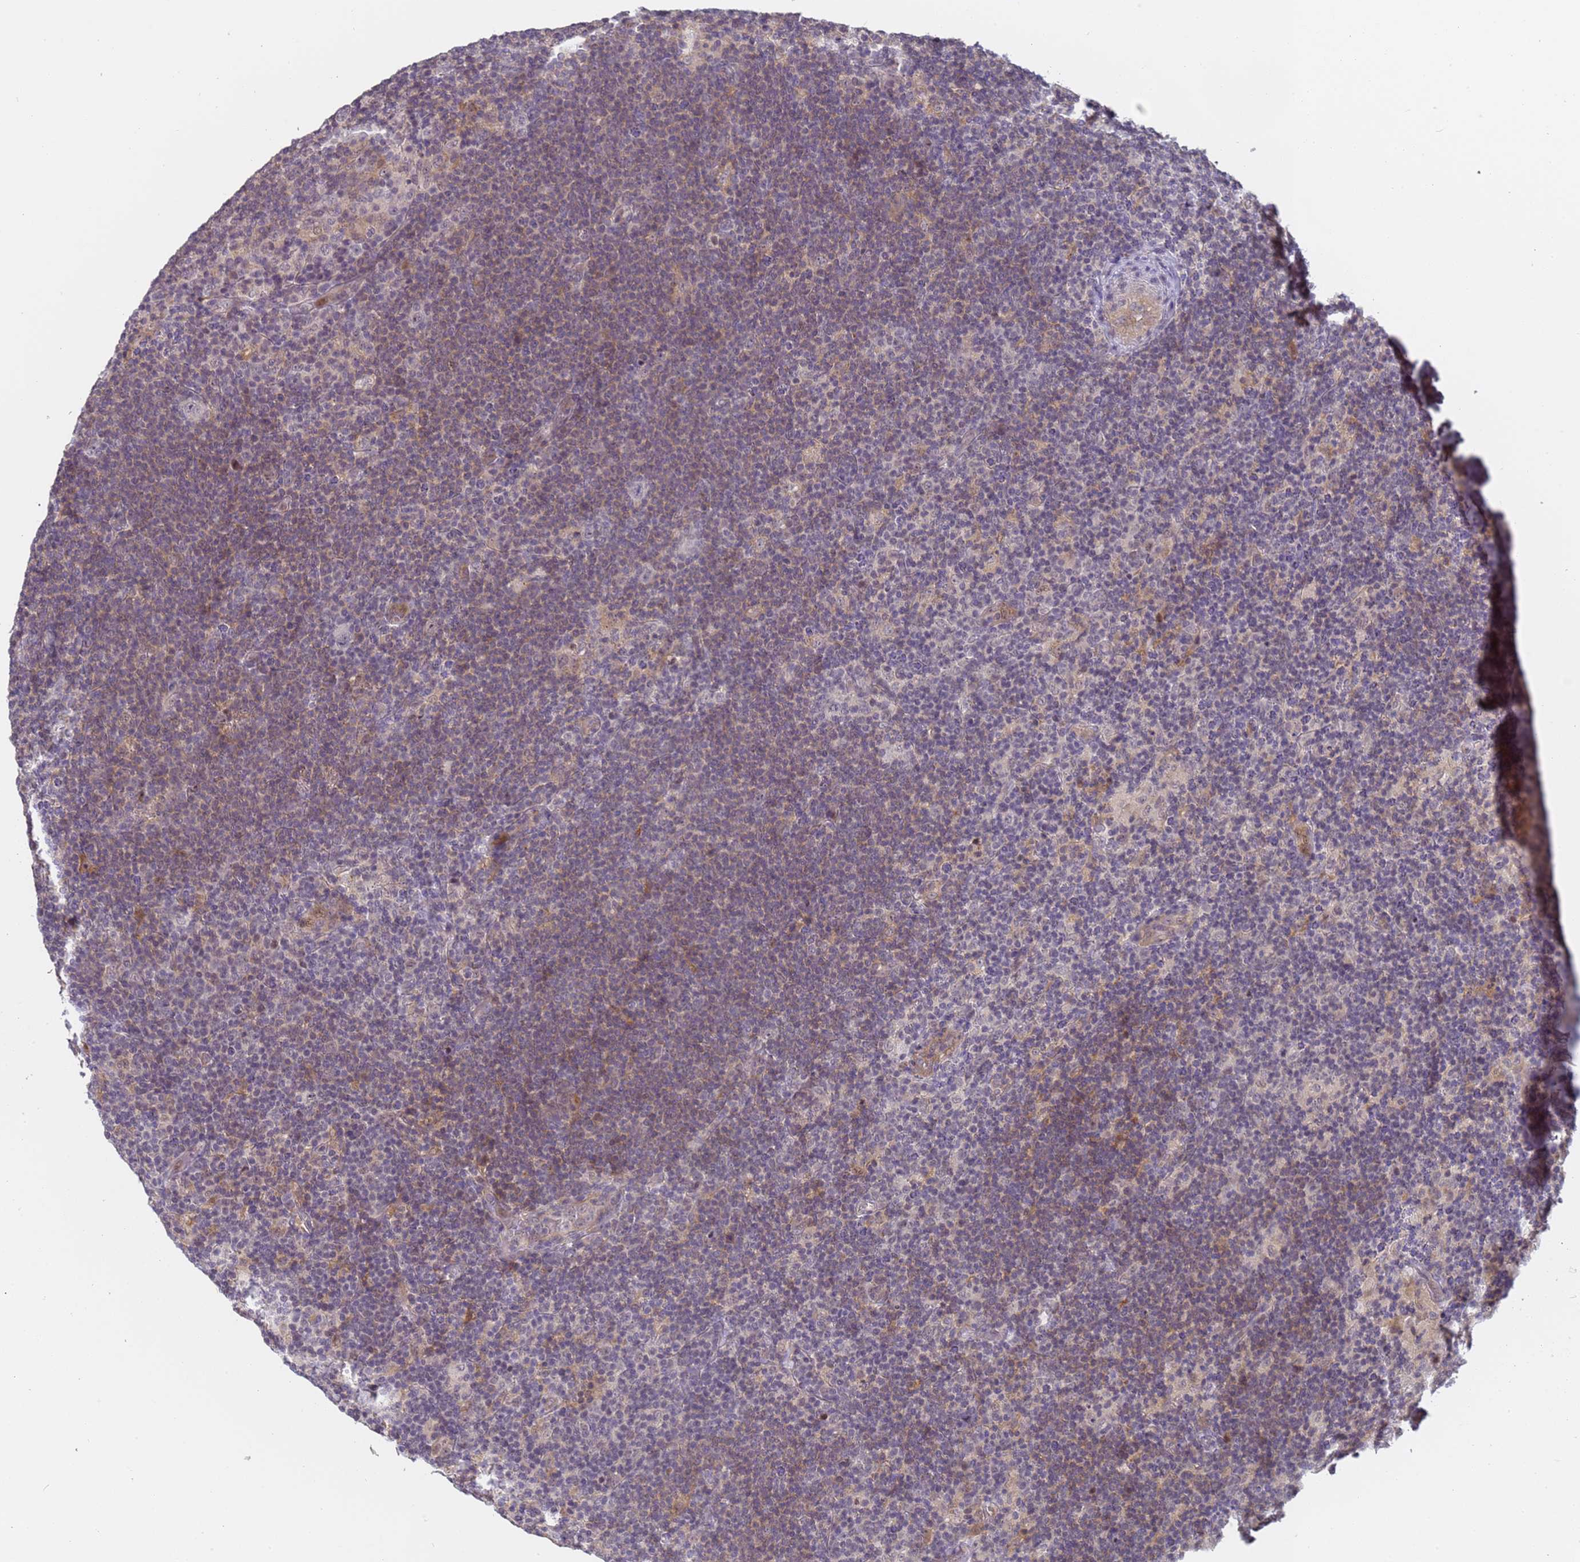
{"staining": {"intensity": "weak", "quantity": "25%-75%", "location": "cytoplasmic/membranous,nuclear"}, "tissue": "lymphoma", "cell_type": "Tumor cells", "image_type": "cancer", "snomed": [{"axis": "morphology", "description": "Hodgkin's disease, NOS"}, {"axis": "topography", "description": "Lymph node"}], "caption": "This photomicrograph demonstrates lymphoma stained with immunohistochemistry to label a protein in brown. The cytoplasmic/membranous and nuclear of tumor cells show weak positivity for the protein. Nuclei are counter-stained blue.", "gene": "VWA3A", "patient": {"sex": "female", "age": 57}}